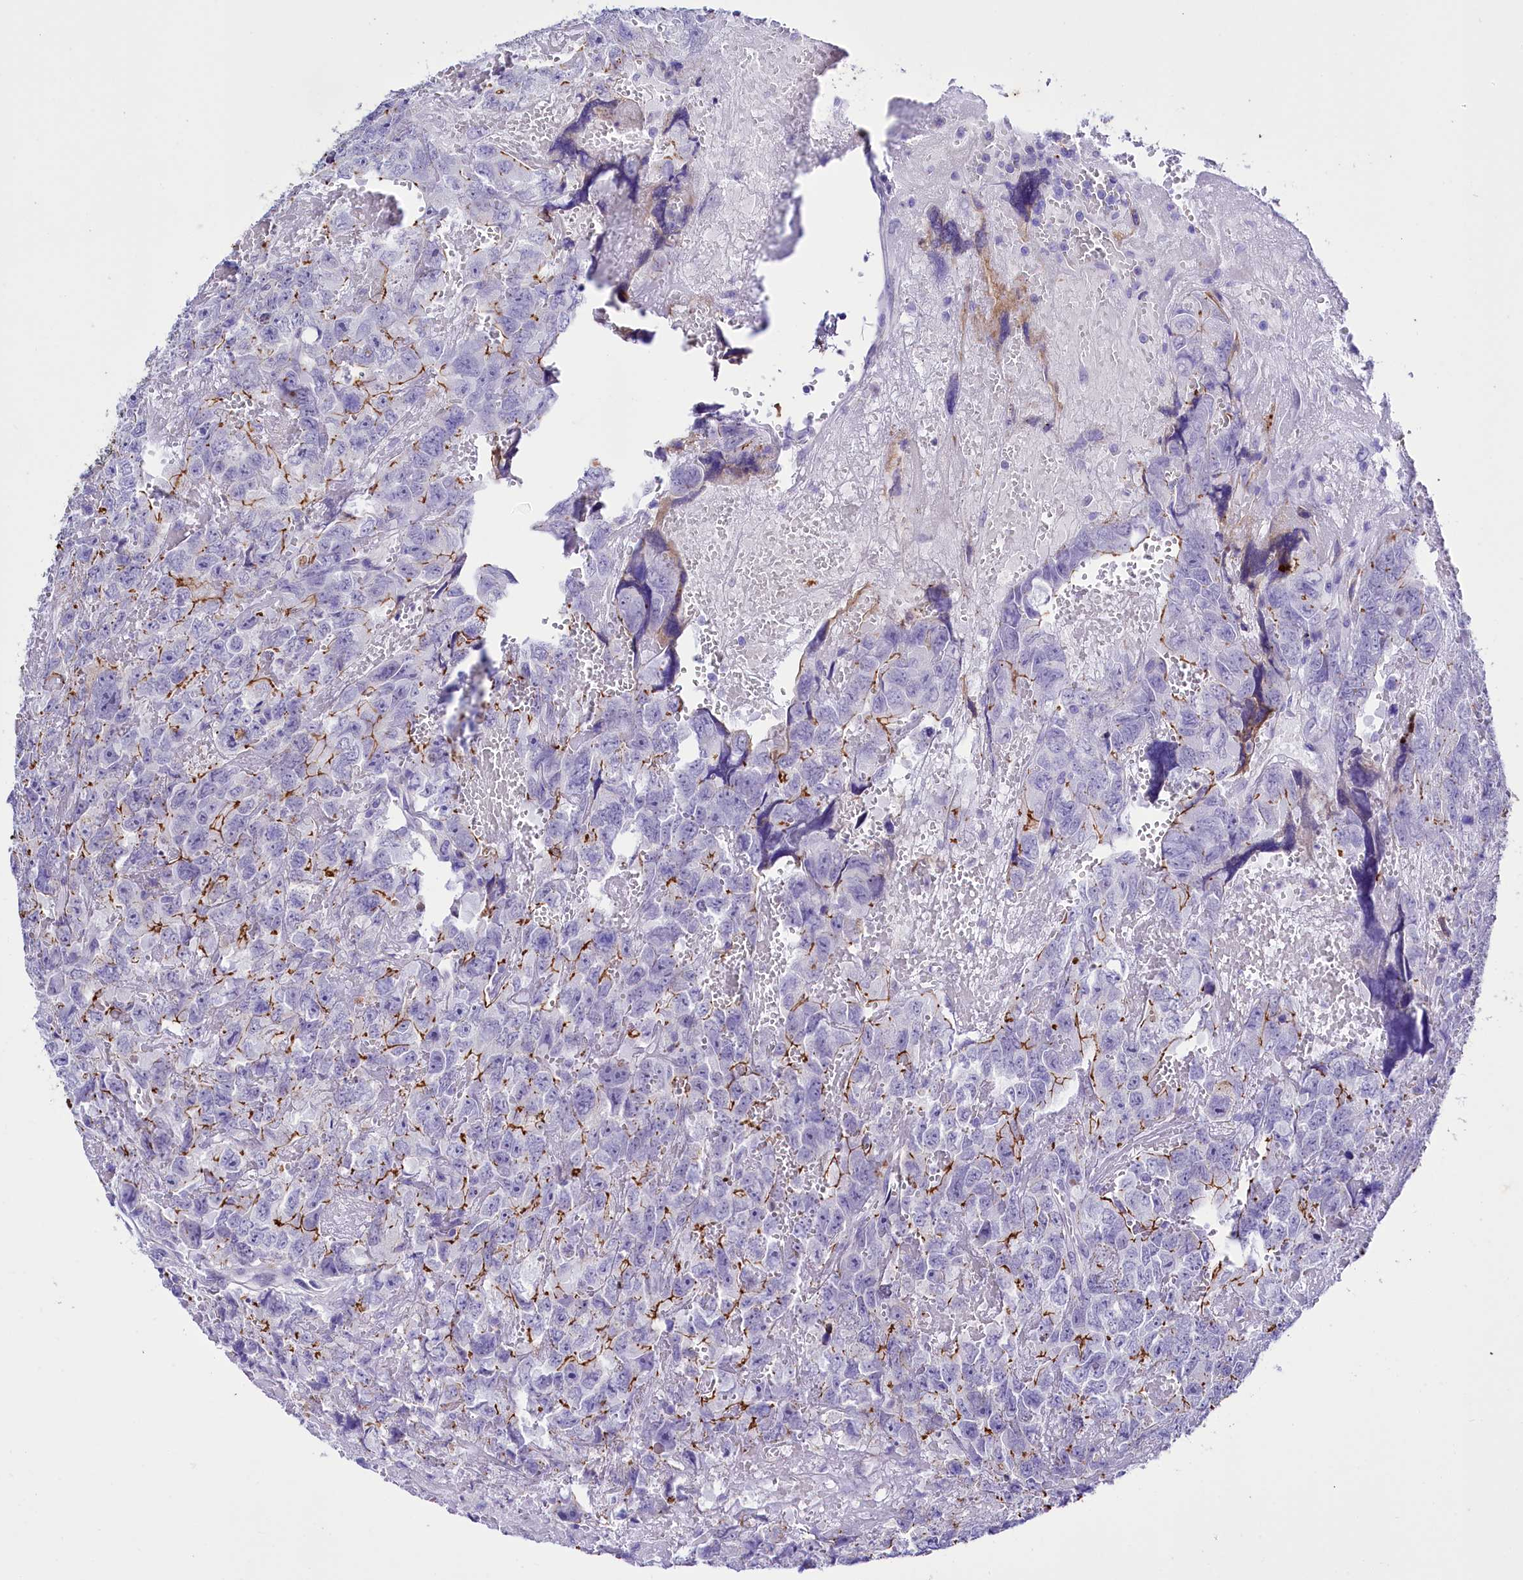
{"staining": {"intensity": "moderate", "quantity": "<25%", "location": "cytoplasmic/membranous"}, "tissue": "testis cancer", "cell_type": "Tumor cells", "image_type": "cancer", "snomed": [{"axis": "morphology", "description": "Carcinoma, Embryonal, NOS"}, {"axis": "topography", "description": "Testis"}], "caption": "DAB (3,3'-diaminobenzidine) immunohistochemical staining of embryonal carcinoma (testis) demonstrates moderate cytoplasmic/membranous protein staining in about <25% of tumor cells.", "gene": "FAAP20", "patient": {"sex": "male", "age": 45}}